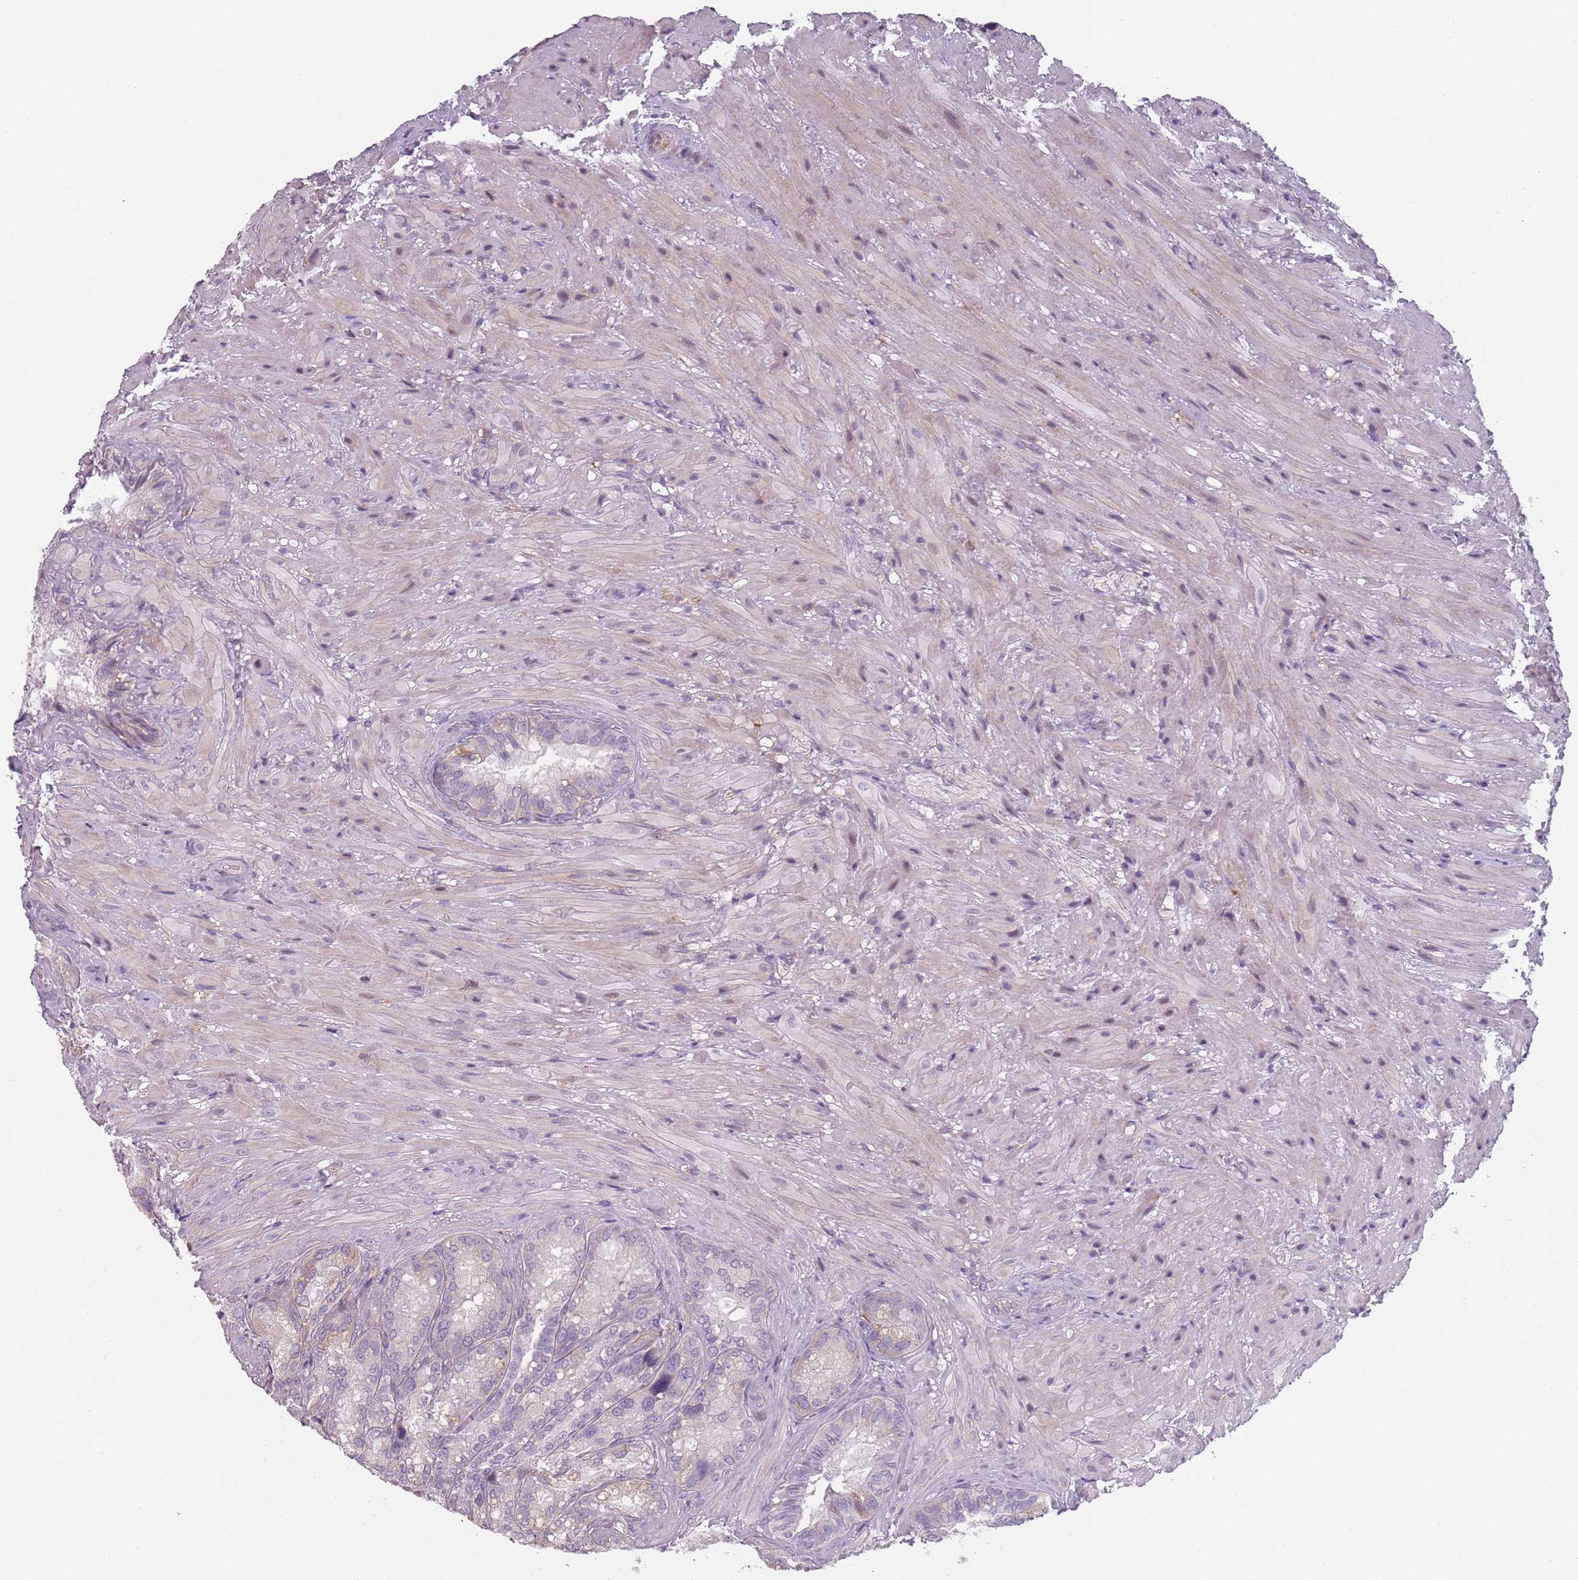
{"staining": {"intensity": "weak", "quantity": "<25%", "location": "cytoplasmic/membranous"}, "tissue": "seminal vesicle", "cell_type": "Glandular cells", "image_type": "normal", "snomed": [{"axis": "morphology", "description": "Normal tissue, NOS"}, {"axis": "topography", "description": "Seminal veicle"}], "caption": "This is an IHC micrograph of normal human seminal vesicle. There is no staining in glandular cells.", "gene": "CC2D2B", "patient": {"sex": "male", "age": 62}}